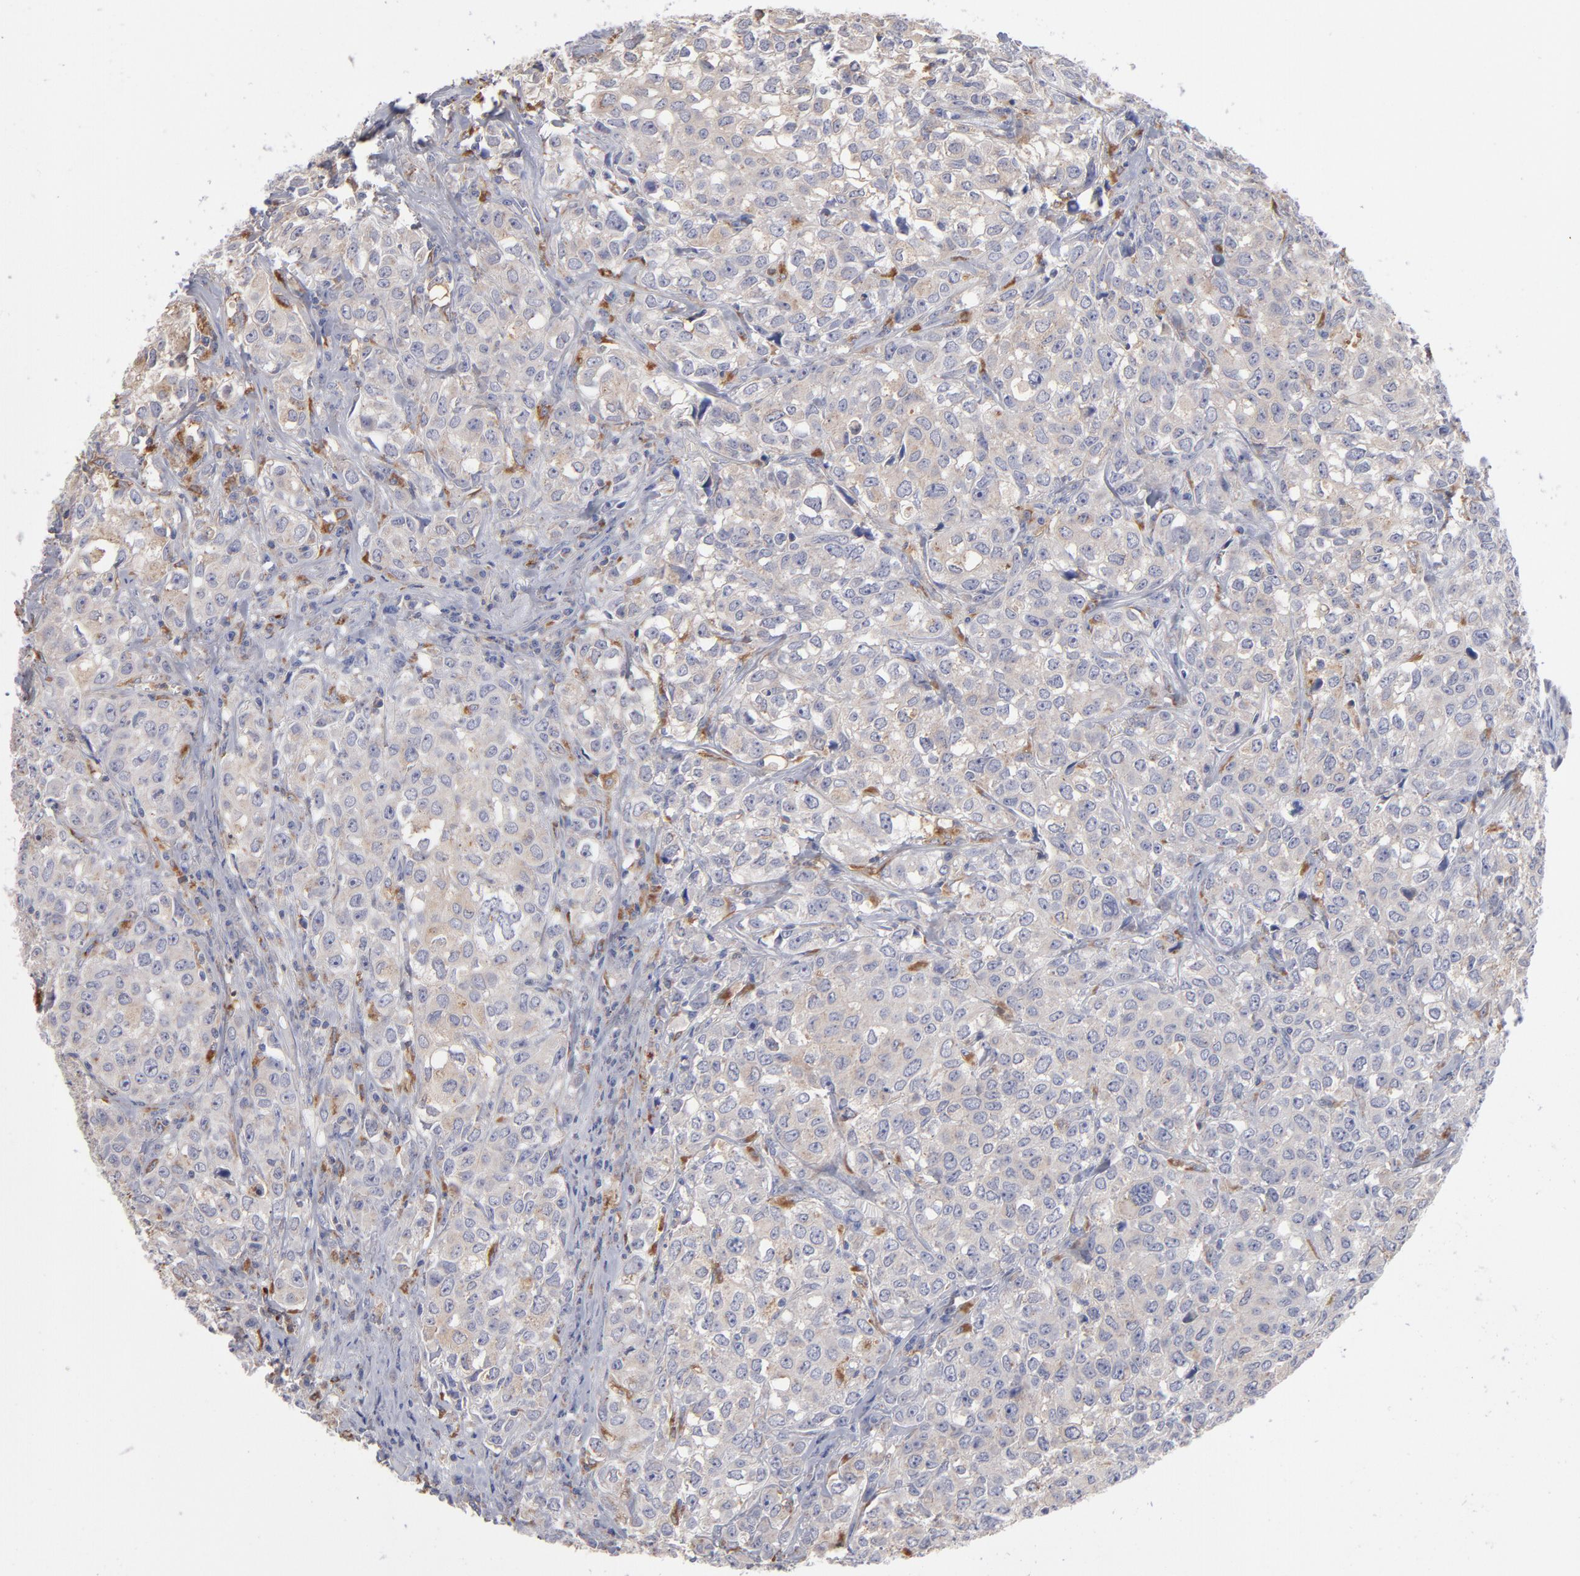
{"staining": {"intensity": "weak", "quantity": ">75%", "location": "cytoplasmic/membranous"}, "tissue": "urothelial cancer", "cell_type": "Tumor cells", "image_type": "cancer", "snomed": [{"axis": "morphology", "description": "Urothelial carcinoma, High grade"}, {"axis": "topography", "description": "Urinary bladder"}], "caption": "Urothelial cancer tissue shows weak cytoplasmic/membranous expression in approximately >75% of tumor cells, visualized by immunohistochemistry. Using DAB (brown) and hematoxylin (blue) stains, captured at high magnification using brightfield microscopy.", "gene": "RRAGB", "patient": {"sex": "female", "age": 75}}